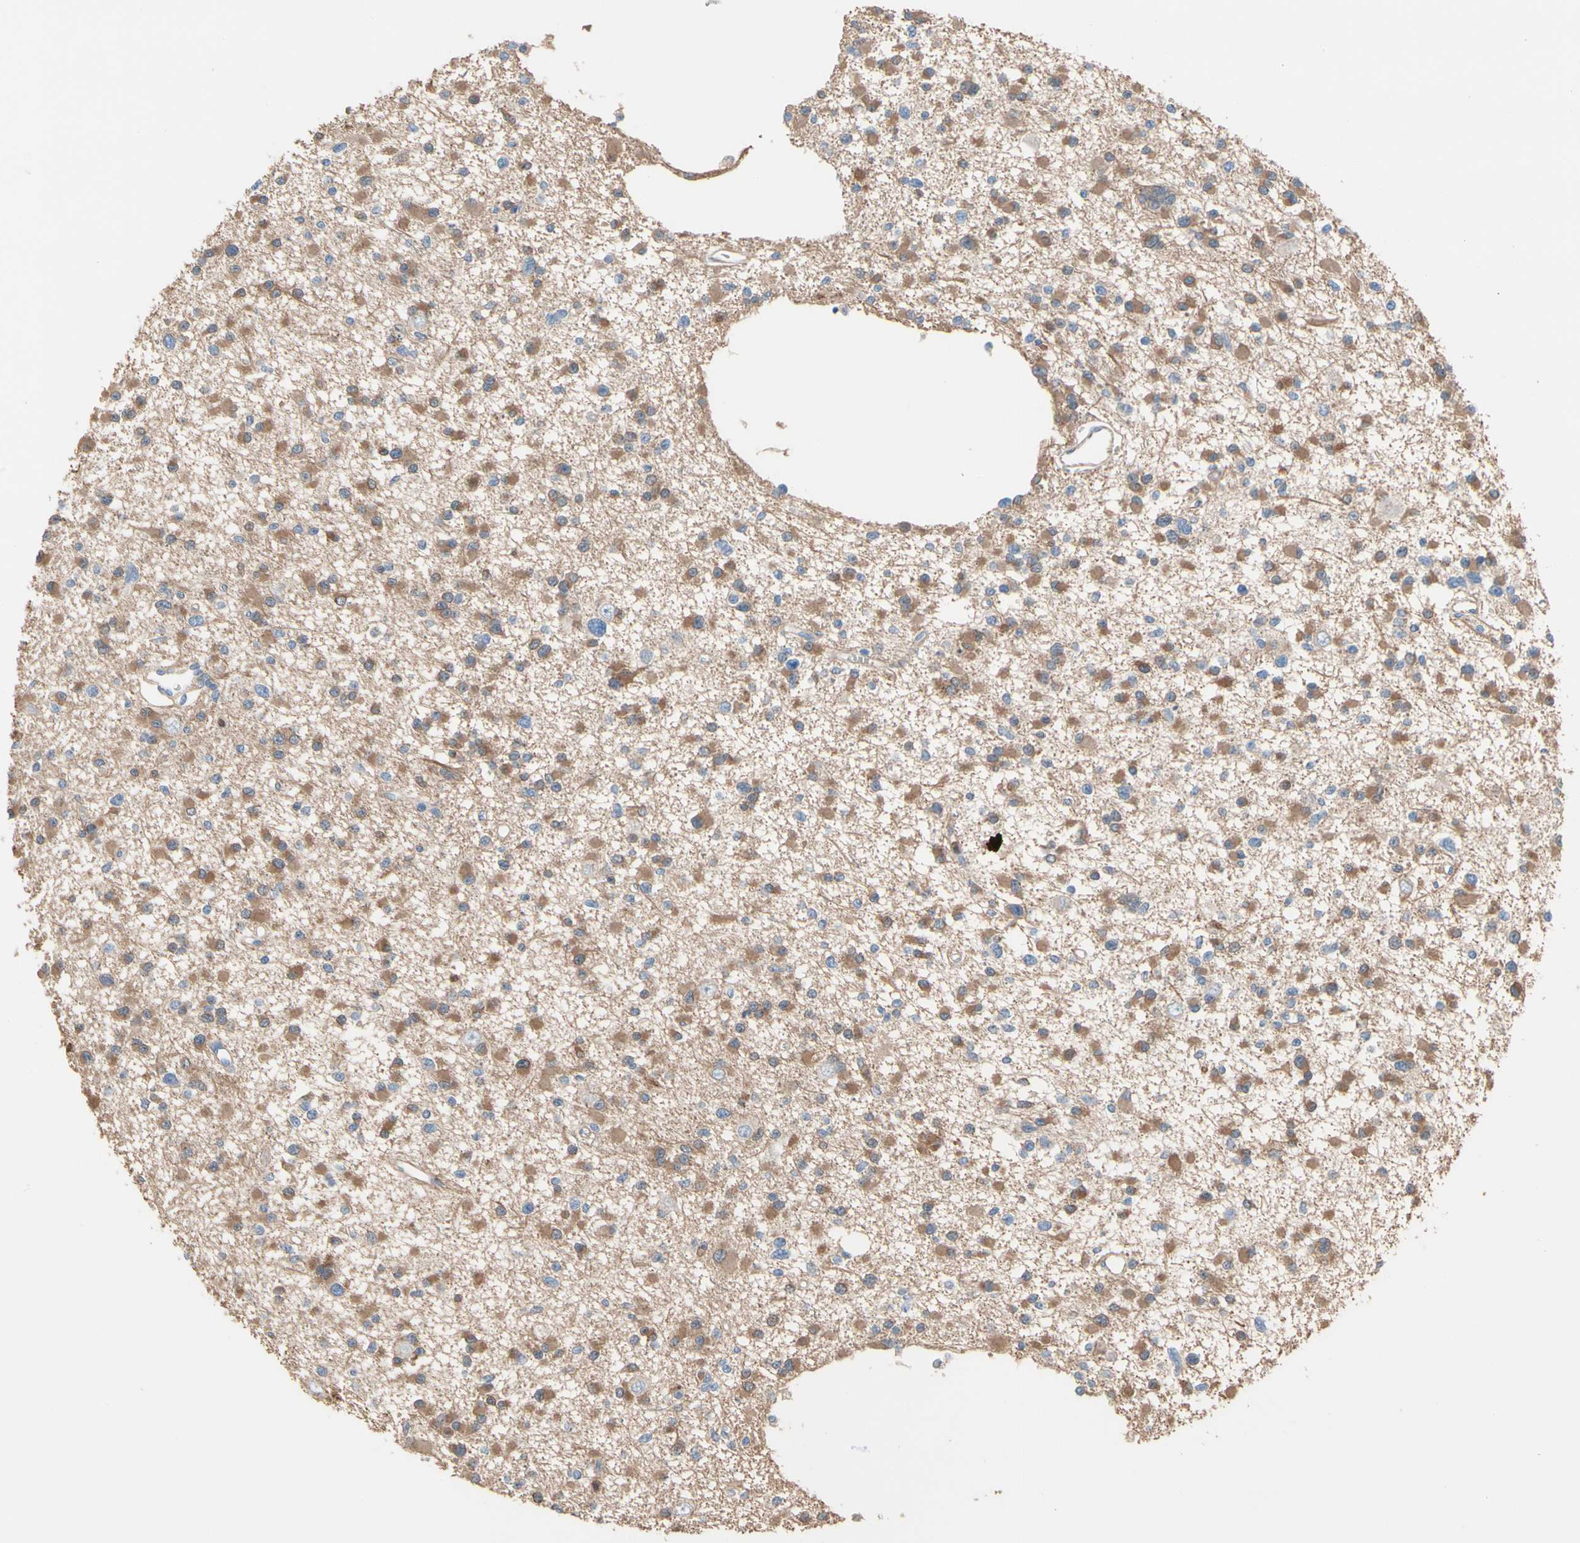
{"staining": {"intensity": "moderate", "quantity": ">75%", "location": "cytoplasmic/membranous"}, "tissue": "glioma", "cell_type": "Tumor cells", "image_type": "cancer", "snomed": [{"axis": "morphology", "description": "Glioma, malignant, Low grade"}, {"axis": "topography", "description": "Brain"}], "caption": "Protein staining of malignant low-grade glioma tissue reveals moderate cytoplasmic/membranous expression in approximately >75% of tumor cells.", "gene": "BBOX1", "patient": {"sex": "female", "age": 22}}